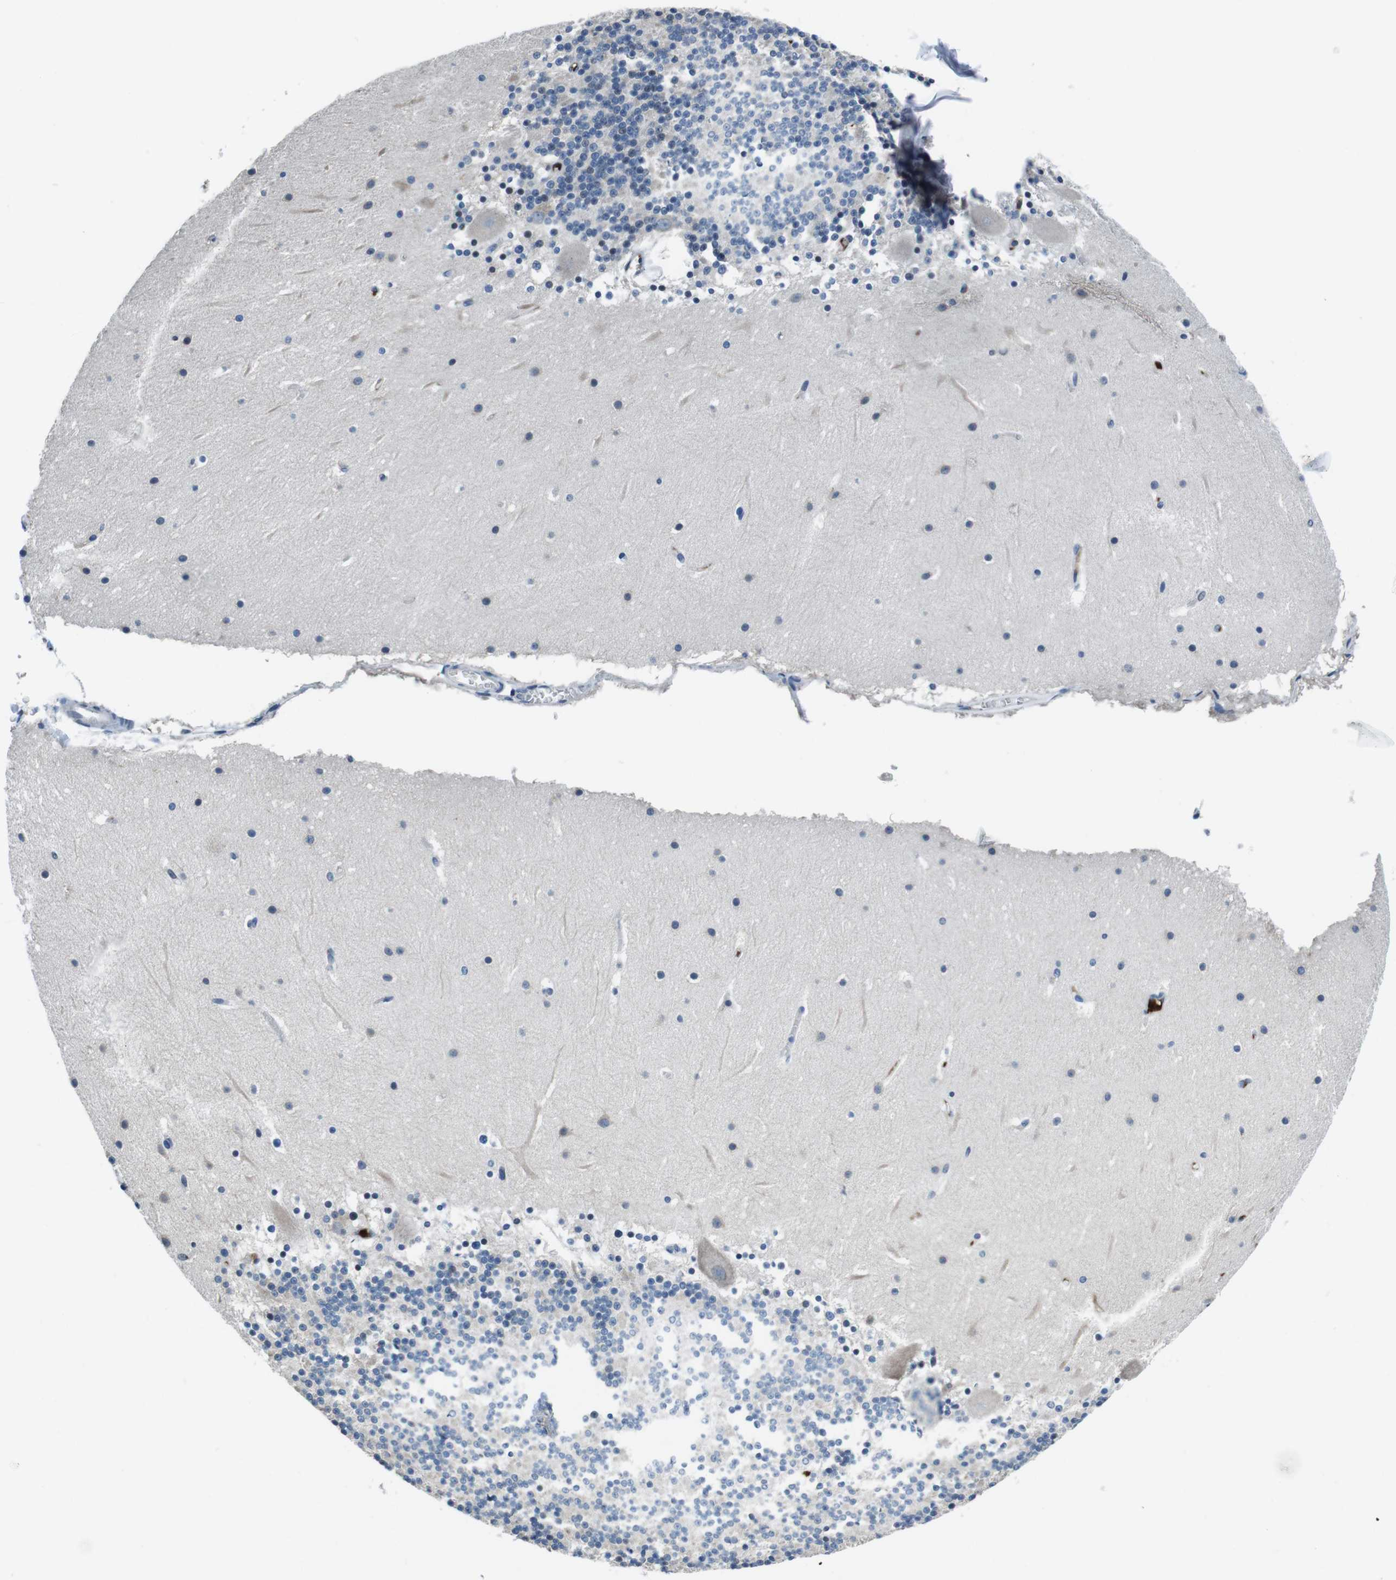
{"staining": {"intensity": "negative", "quantity": "none", "location": "none"}, "tissue": "cerebellum", "cell_type": "Cells in granular layer", "image_type": "normal", "snomed": [{"axis": "morphology", "description": "Normal tissue, NOS"}, {"axis": "topography", "description": "Cerebellum"}], "caption": "Protein analysis of unremarkable cerebellum displays no significant expression in cells in granular layer.", "gene": "KCNJ5", "patient": {"sex": "female", "age": 19}}